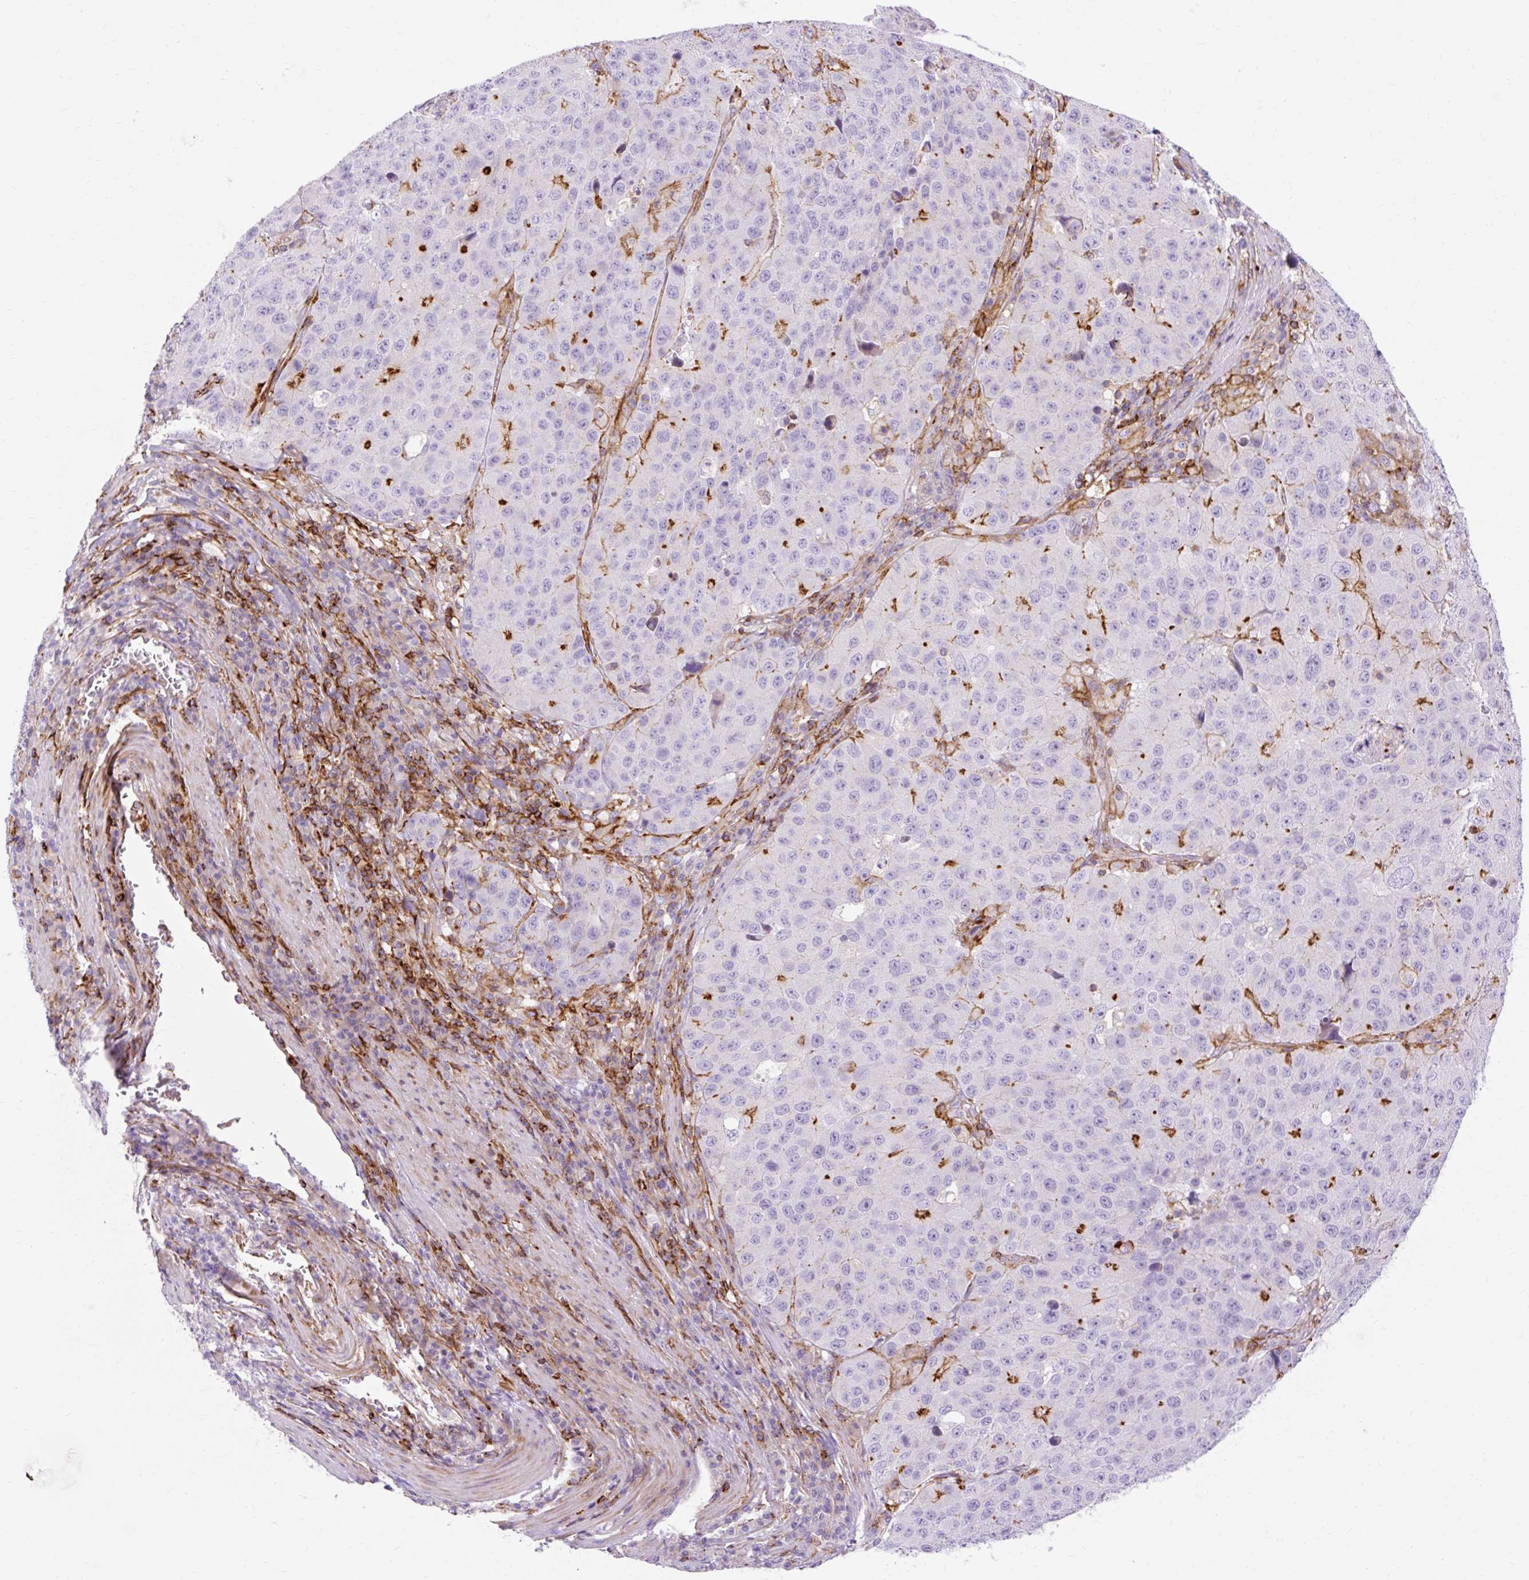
{"staining": {"intensity": "strong", "quantity": "<25%", "location": "cytoplasmic/membranous"}, "tissue": "stomach cancer", "cell_type": "Tumor cells", "image_type": "cancer", "snomed": [{"axis": "morphology", "description": "Adenocarcinoma, NOS"}, {"axis": "topography", "description": "Stomach"}], "caption": "Immunohistochemical staining of human adenocarcinoma (stomach) displays medium levels of strong cytoplasmic/membranous expression in about <25% of tumor cells. (DAB (3,3'-diaminobenzidine) = brown stain, brightfield microscopy at high magnification).", "gene": "CORO7-PAM16", "patient": {"sex": "male", "age": 71}}